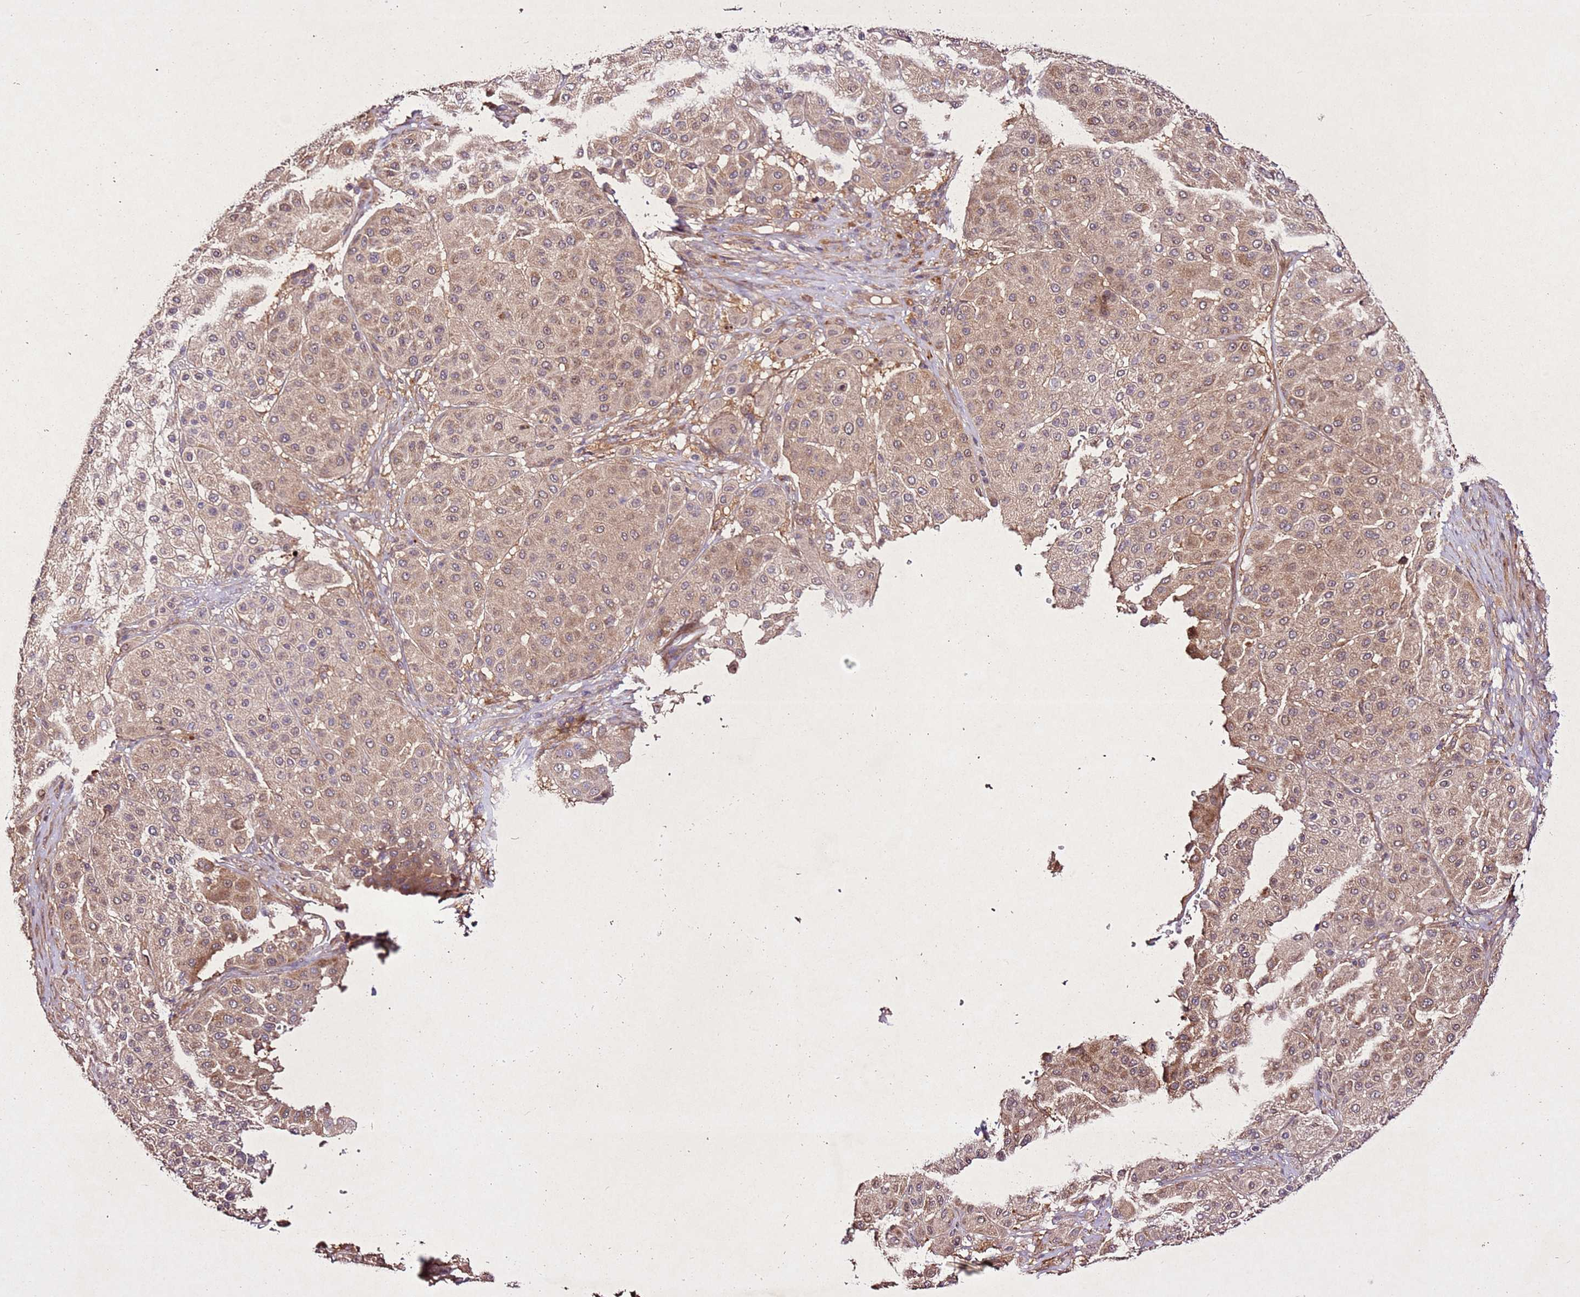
{"staining": {"intensity": "moderate", "quantity": ">75%", "location": "cytoplasmic/membranous"}, "tissue": "melanoma", "cell_type": "Tumor cells", "image_type": "cancer", "snomed": [{"axis": "morphology", "description": "Malignant melanoma, Metastatic site"}, {"axis": "topography", "description": "Smooth muscle"}], "caption": "The image shows staining of melanoma, revealing moderate cytoplasmic/membranous protein expression (brown color) within tumor cells.", "gene": "PTMA", "patient": {"sex": "male", "age": 41}}